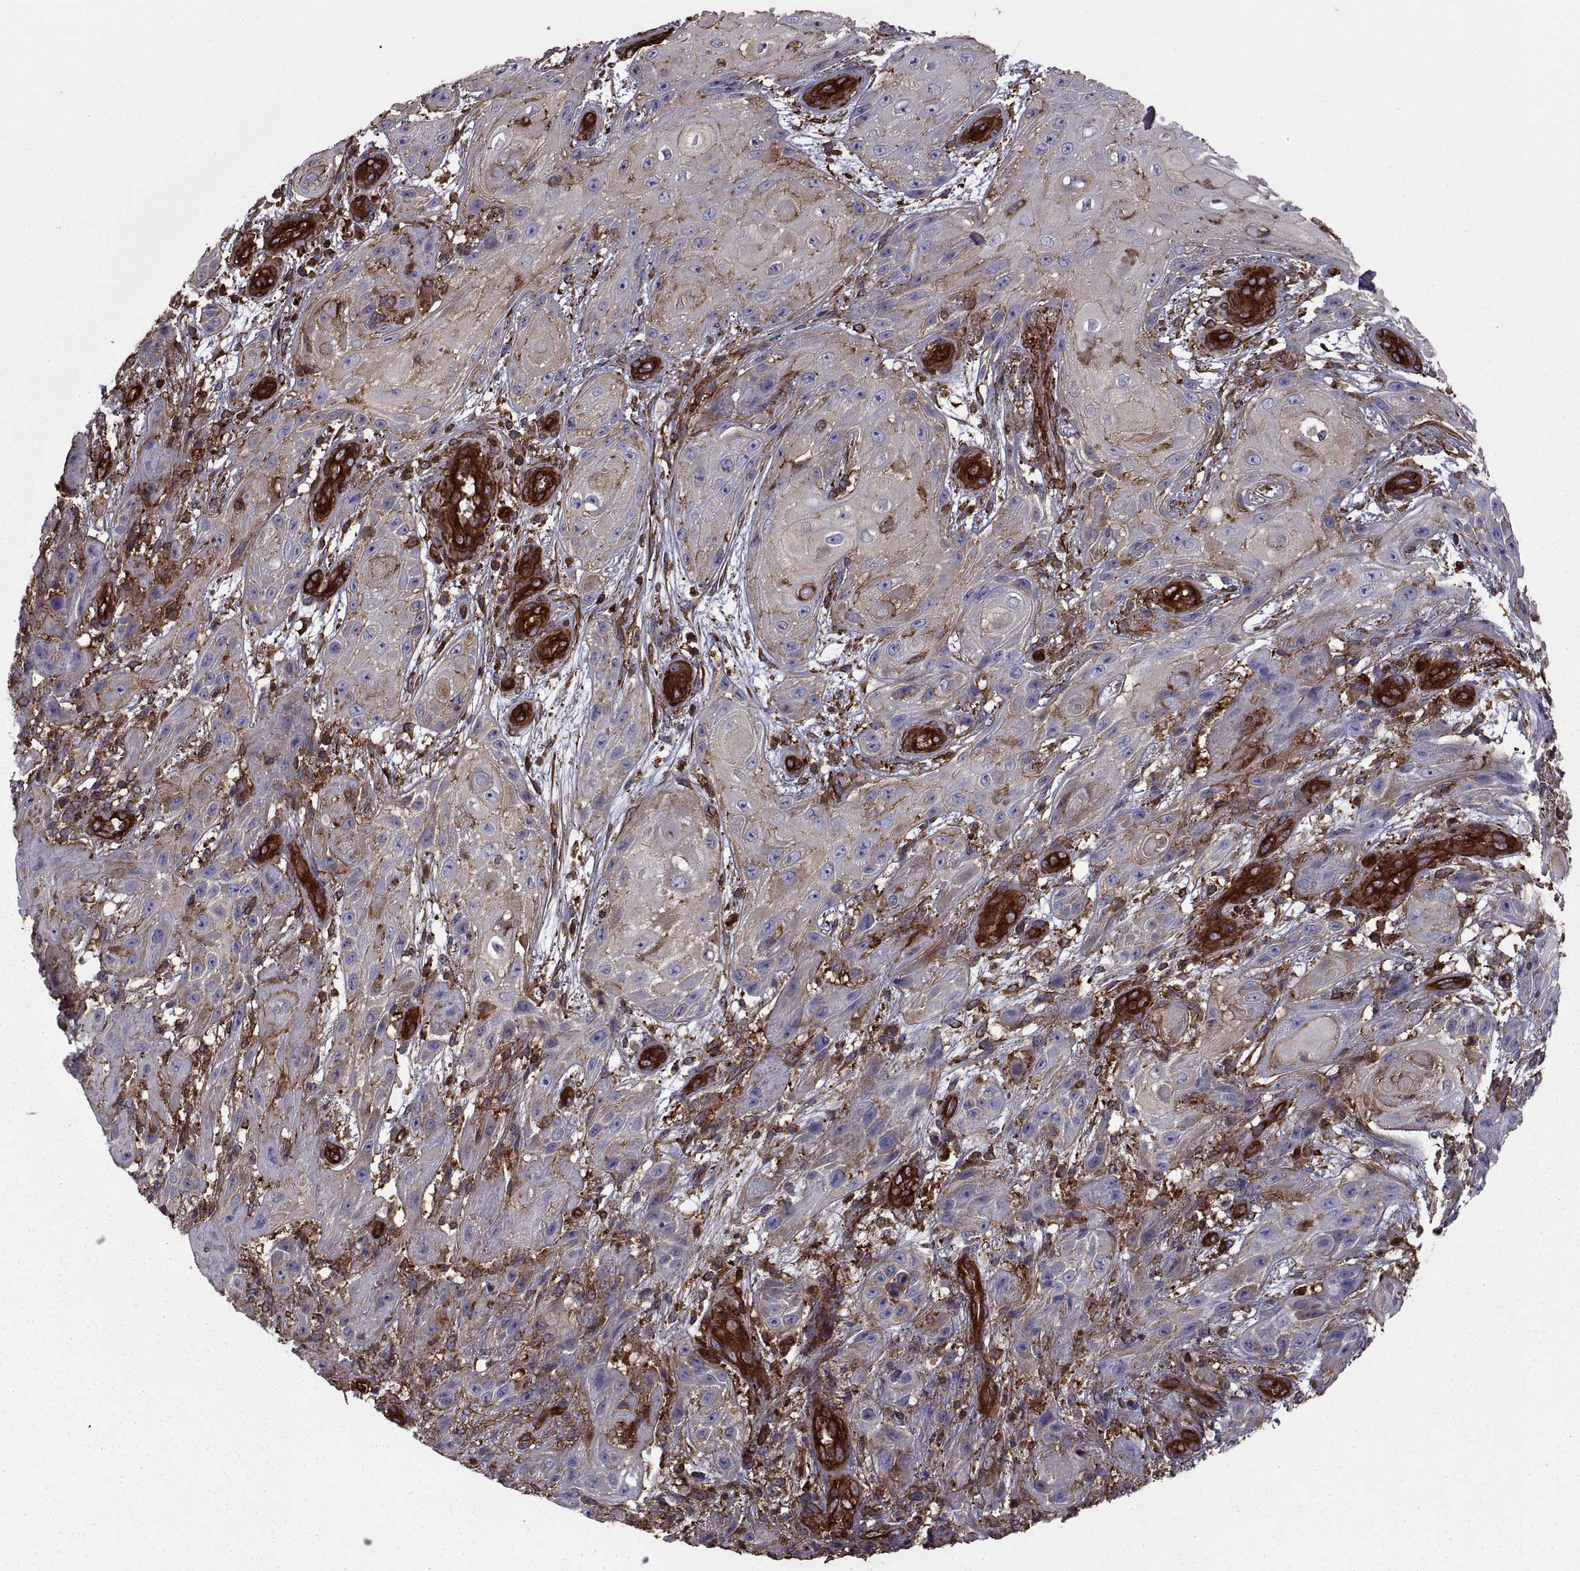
{"staining": {"intensity": "moderate", "quantity": "25%-75%", "location": "cytoplasmic/membranous"}, "tissue": "skin cancer", "cell_type": "Tumor cells", "image_type": "cancer", "snomed": [{"axis": "morphology", "description": "Squamous cell carcinoma, NOS"}, {"axis": "topography", "description": "Skin"}], "caption": "Skin cancer stained with a brown dye displays moderate cytoplasmic/membranous positive staining in approximately 25%-75% of tumor cells.", "gene": "MYH9", "patient": {"sex": "male", "age": 62}}